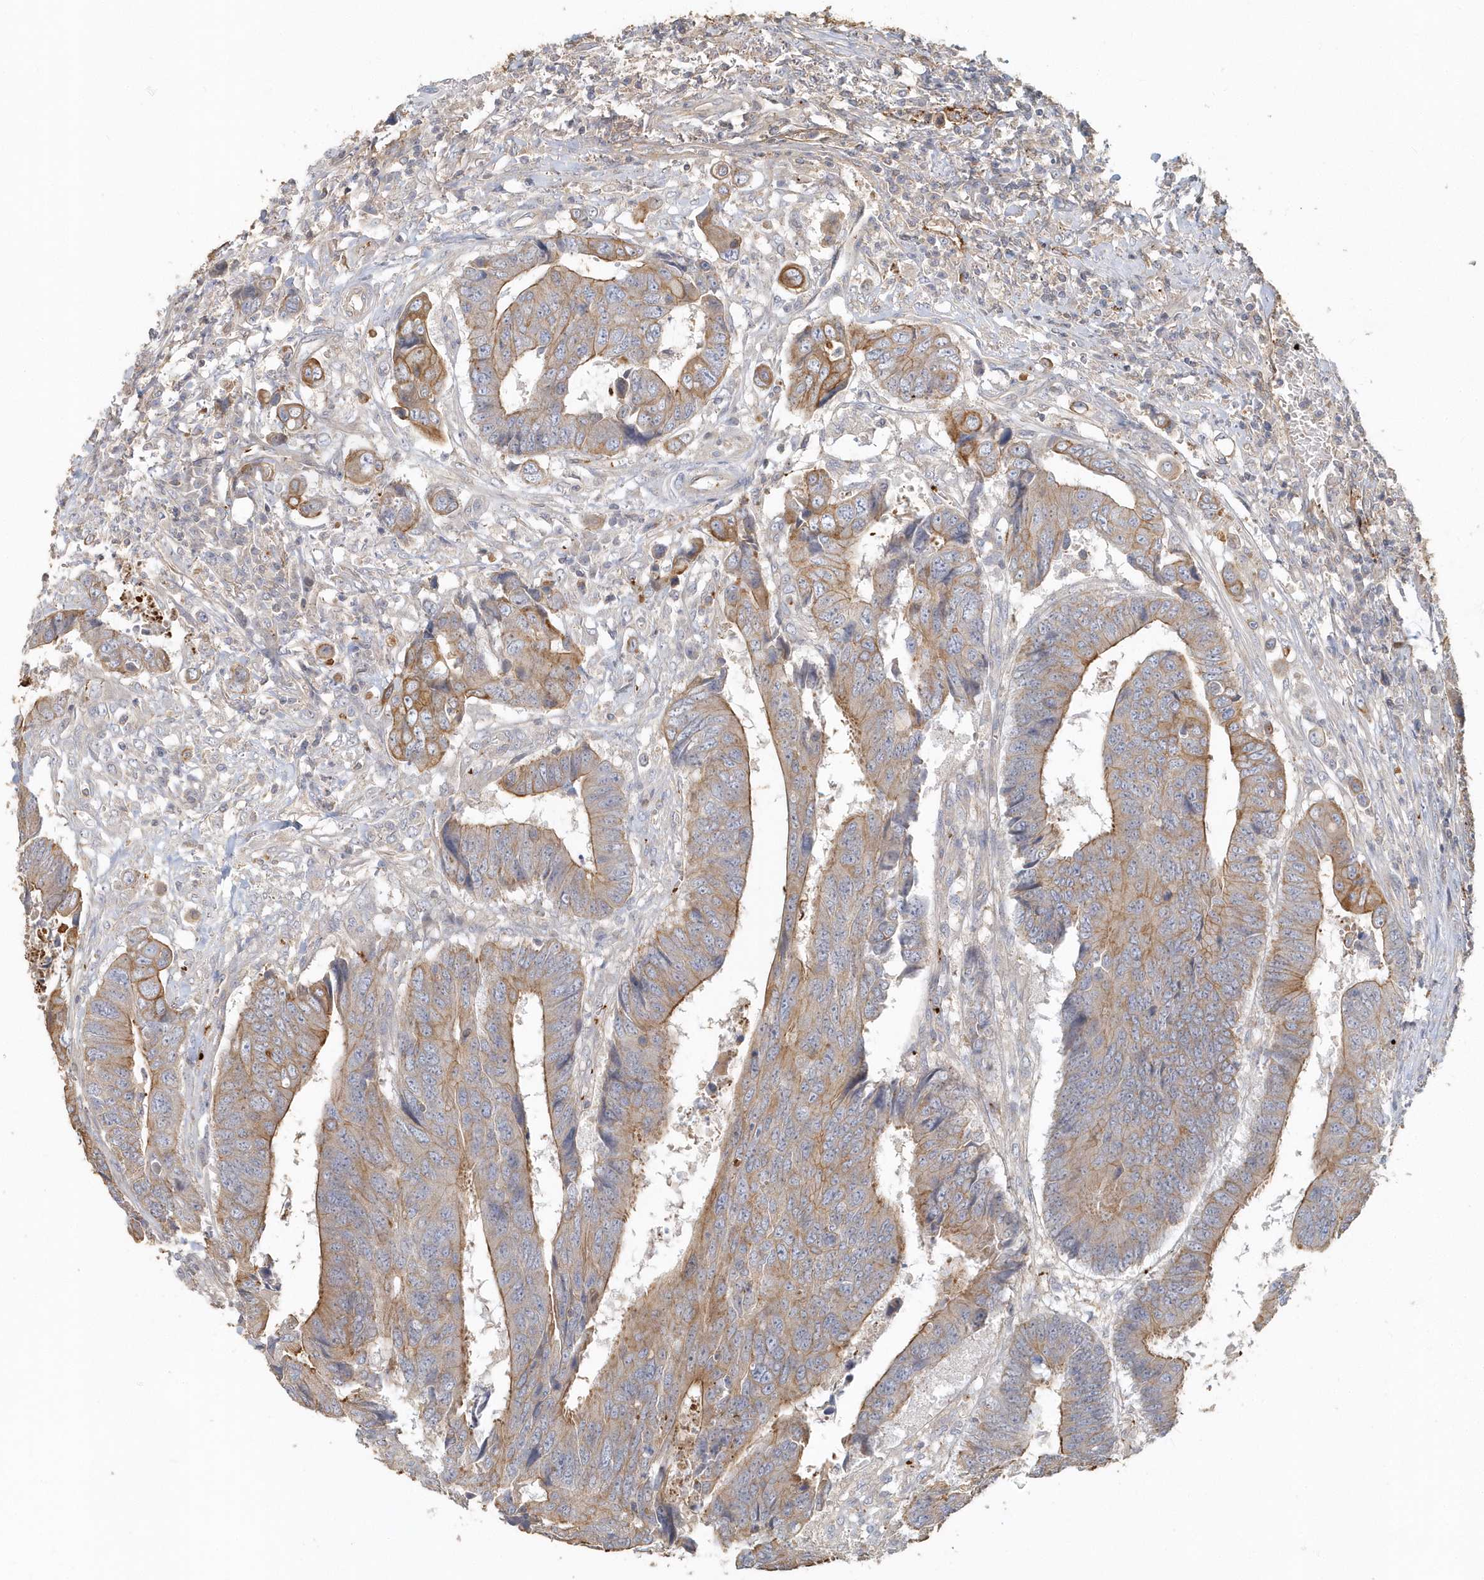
{"staining": {"intensity": "moderate", "quantity": "25%-75%", "location": "cytoplasmic/membranous"}, "tissue": "colorectal cancer", "cell_type": "Tumor cells", "image_type": "cancer", "snomed": [{"axis": "morphology", "description": "Adenocarcinoma, NOS"}, {"axis": "topography", "description": "Rectum"}], "caption": "Tumor cells exhibit medium levels of moderate cytoplasmic/membranous staining in about 25%-75% of cells in colorectal cancer.", "gene": "MMRN1", "patient": {"sex": "male", "age": 84}}